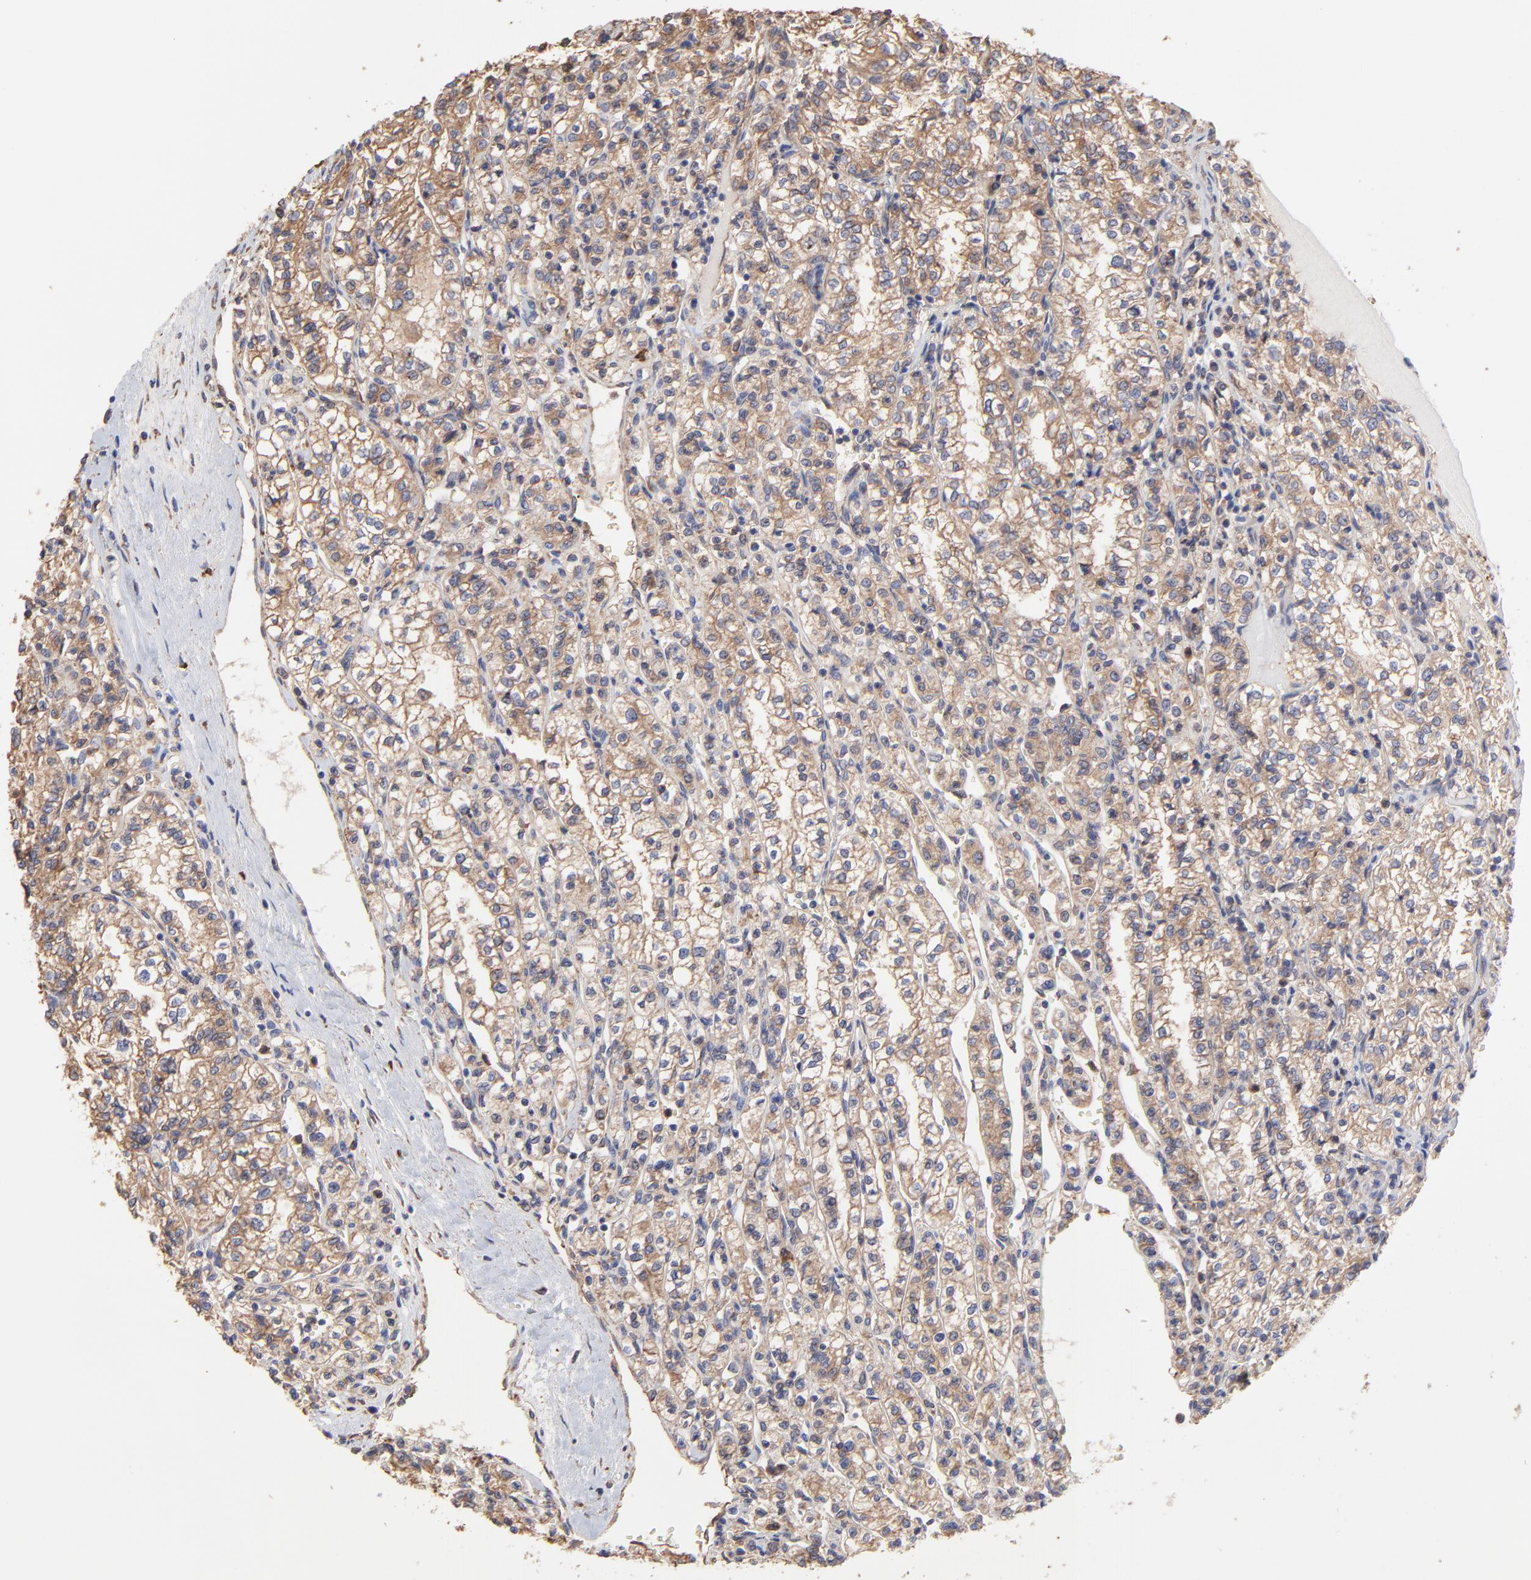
{"staining": {"intensity": "weak", "quantity": ">75%", "location": "cytoplasmic/membranous"}, "tissue": "renal cancer", "cell_type": "Tumor cells", "image_type": "cancer", "snomed": [{"axis": "morphology", "description": "Adenocarcinoma, NOS"}, {"axis": "topography", "description": "Kidney"}], "caption": "Protein staining reveals weak cytoplasmic/membranous positivity in approximately >75% of tumor cells in adenocarcinoma (renal). (brown staining indicates protein expression, while blue staining denotes nuclei).", "gene": "PFKM", "patient": {"sex": "male", "age": 61}}